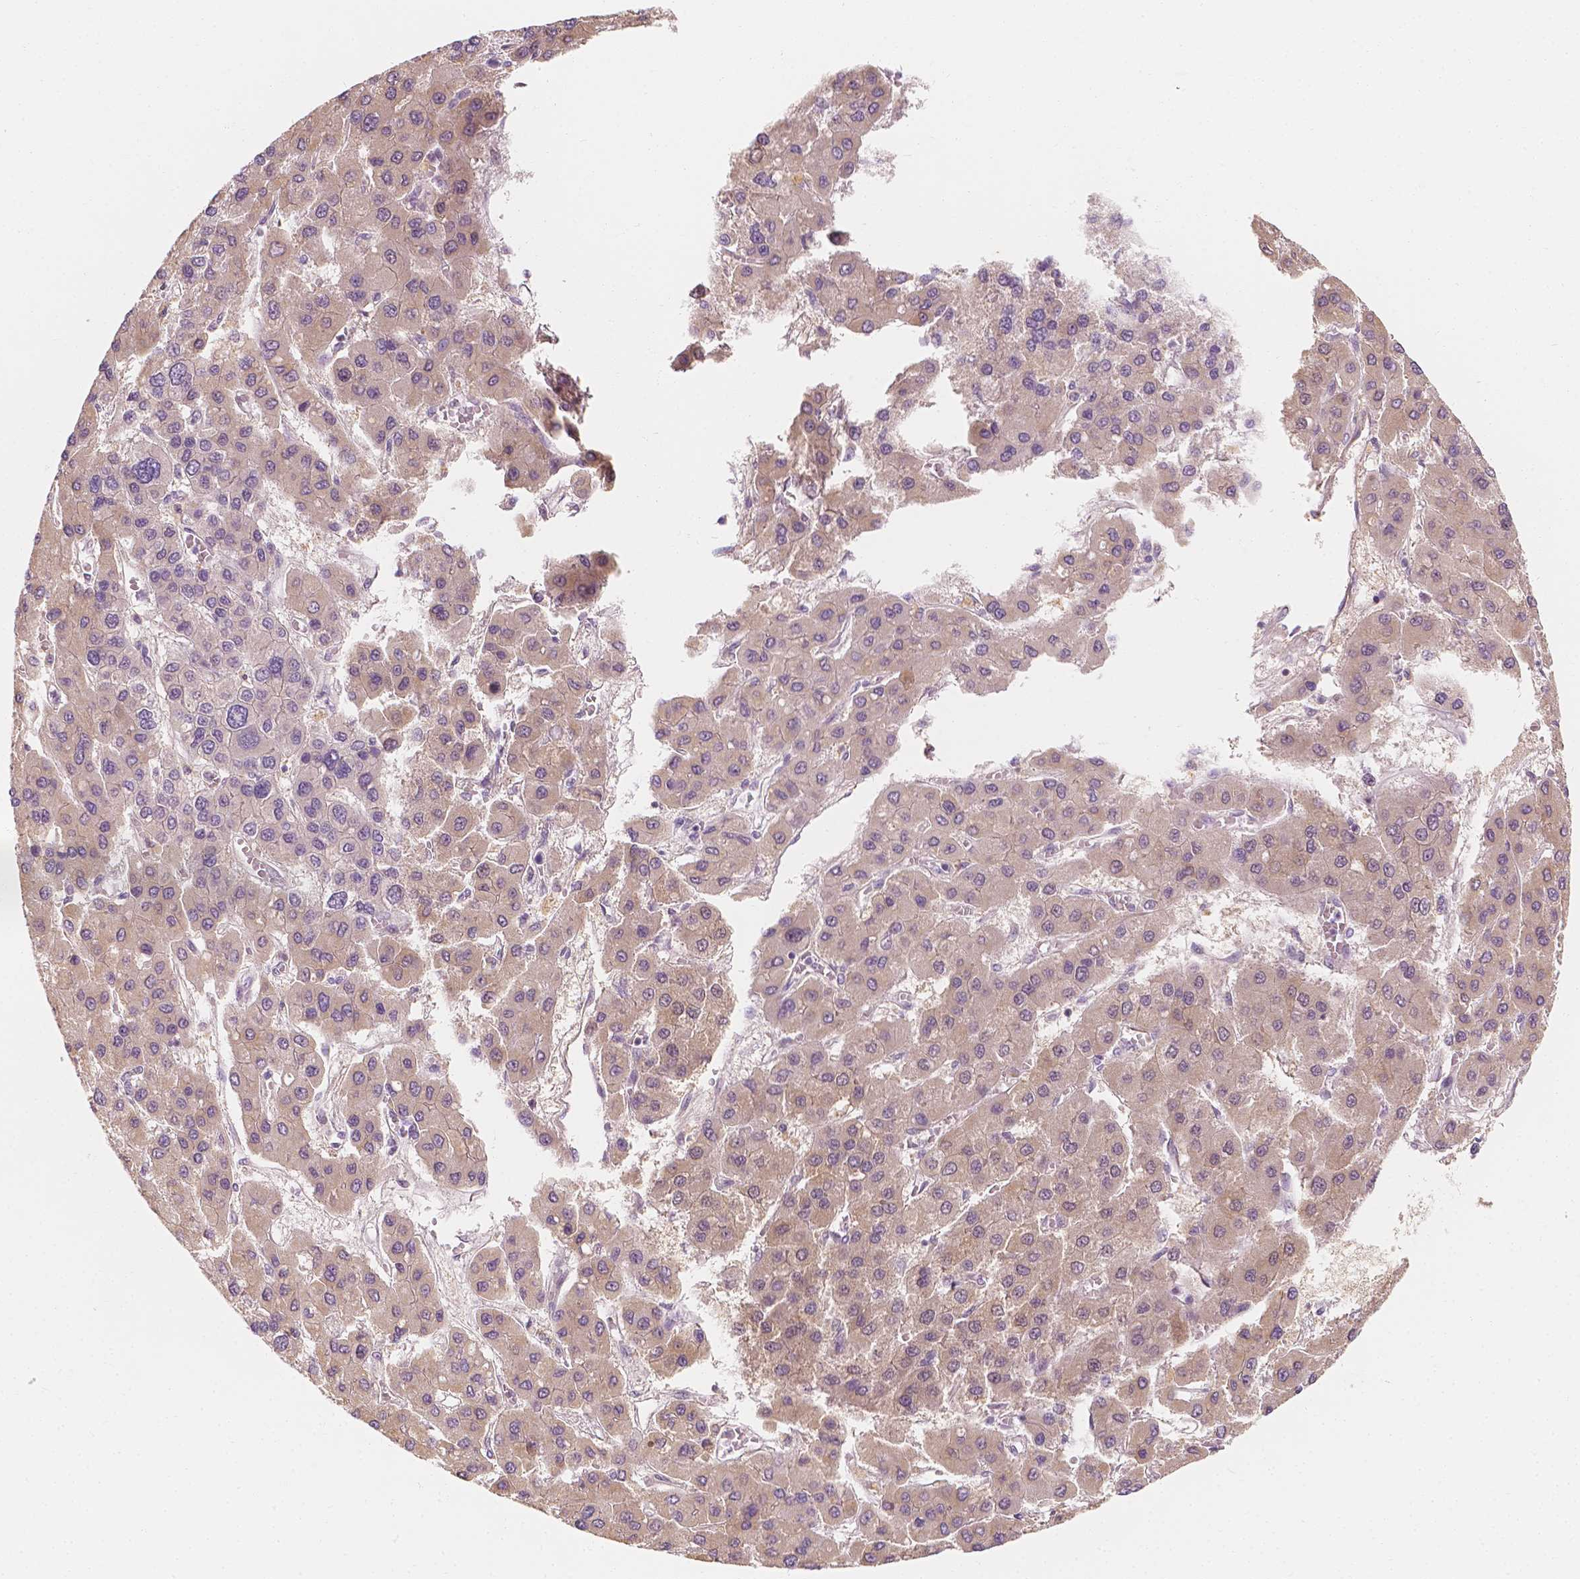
{"staining": {"intensity": "weak", "quantity": "25%-75%", "location": "cytoplasmic/membranous"}, "tissue": "liver cancer", "cell_type": "Tumor cells", "image_type": "cancer", "snomed": [{"axis": "morphology", "description": "Carcinoma, Hepatocellular, NOS"}, {"axis": "topography", "description": "Liver"}], "caption": "Tumor cells exhibit weak cytoplasmic/membranous staining in approximately 25%-75% of cells in liver cancer (hepatocellular carcinoma).", "gene": "SHPK", "patient": {"sex": "female", "age": 41}}